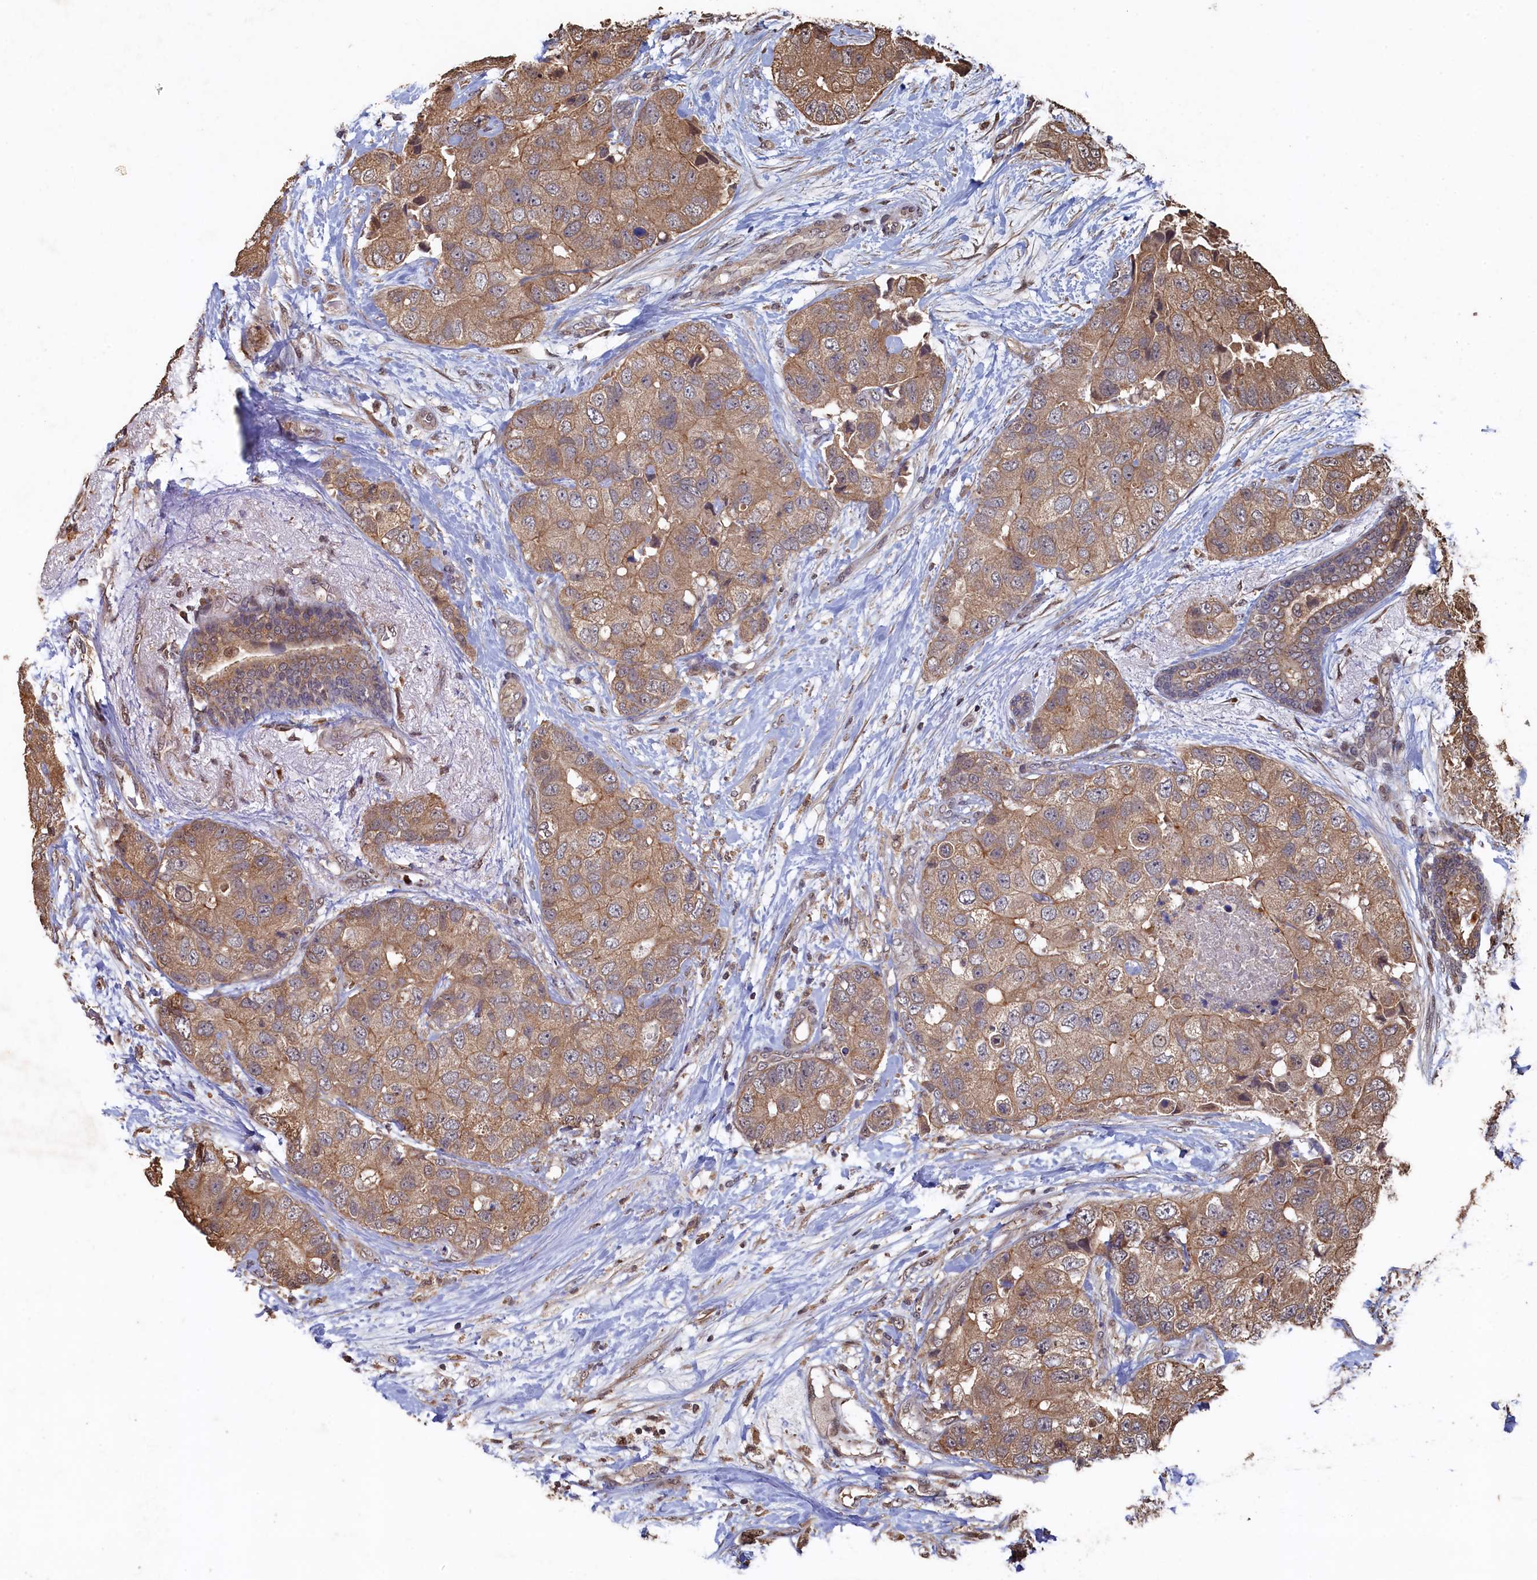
{"staining": {"intensity": "moderate", "quantity": ">75%", "location": "cytoplasmic/membranous"}, "tissue": "breast cancer", "cell_type": "Tumor cells", "image_type": "cancer", "snomed": [{"axis": "morphology", "description": "Duct carcinoma"}, {"axis": "topography", "description": "Breast"}], "caption": "This photomicrograph demonstrates immunohistochemistry staining of breast cancer (infiltrating ductal carcinoma), with medium moderate cytoplasmic/membranous expression in approximately >75% of tumor cells.", "gene": "PIGN", "patient": {"sex": "female", "age": 62}}